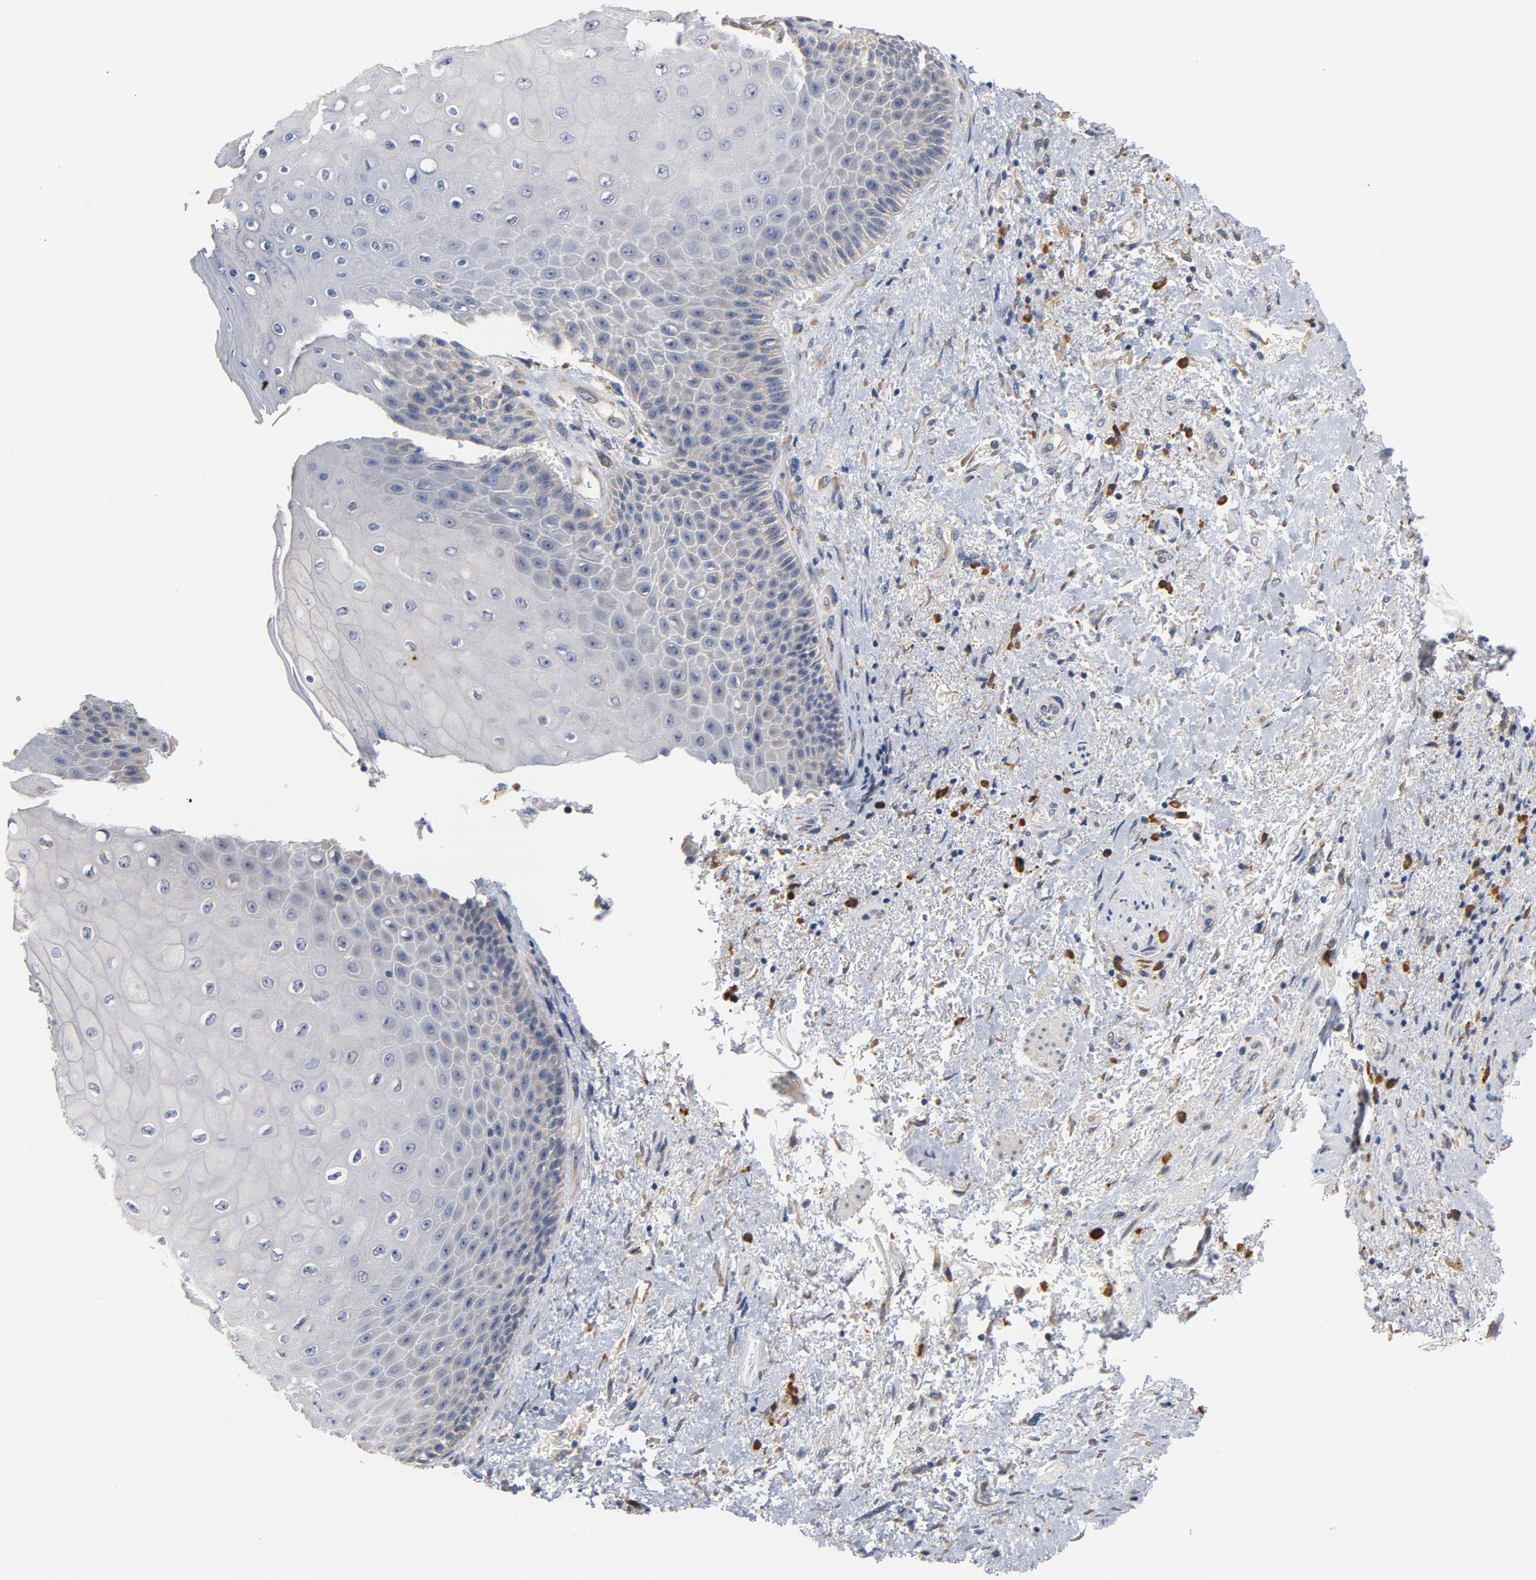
{"staining": {"intensity": "weak", "quantity": "<25%", "location": "cytoplasmic/membranous"}, "tissue": "skin", "cell_type": "Epidermal cells", "image_type": "normal", "snomed": [{"axis": "morphology", "description": "Normal tissue, NOS"}, {"axis": "topography", "description": "Anal"}], "caption": "This photomicrograph is of normal skin stained with immunohistochemistry (IHC) to label a protein in brown with the nuclei are counter-stained blue. There is no expression in epidermal cells. (DAB immunohistochemistry with hematoxylin counter stain).", "gene": "TLR4", "patient": {"sex": "female", "age": 46}}